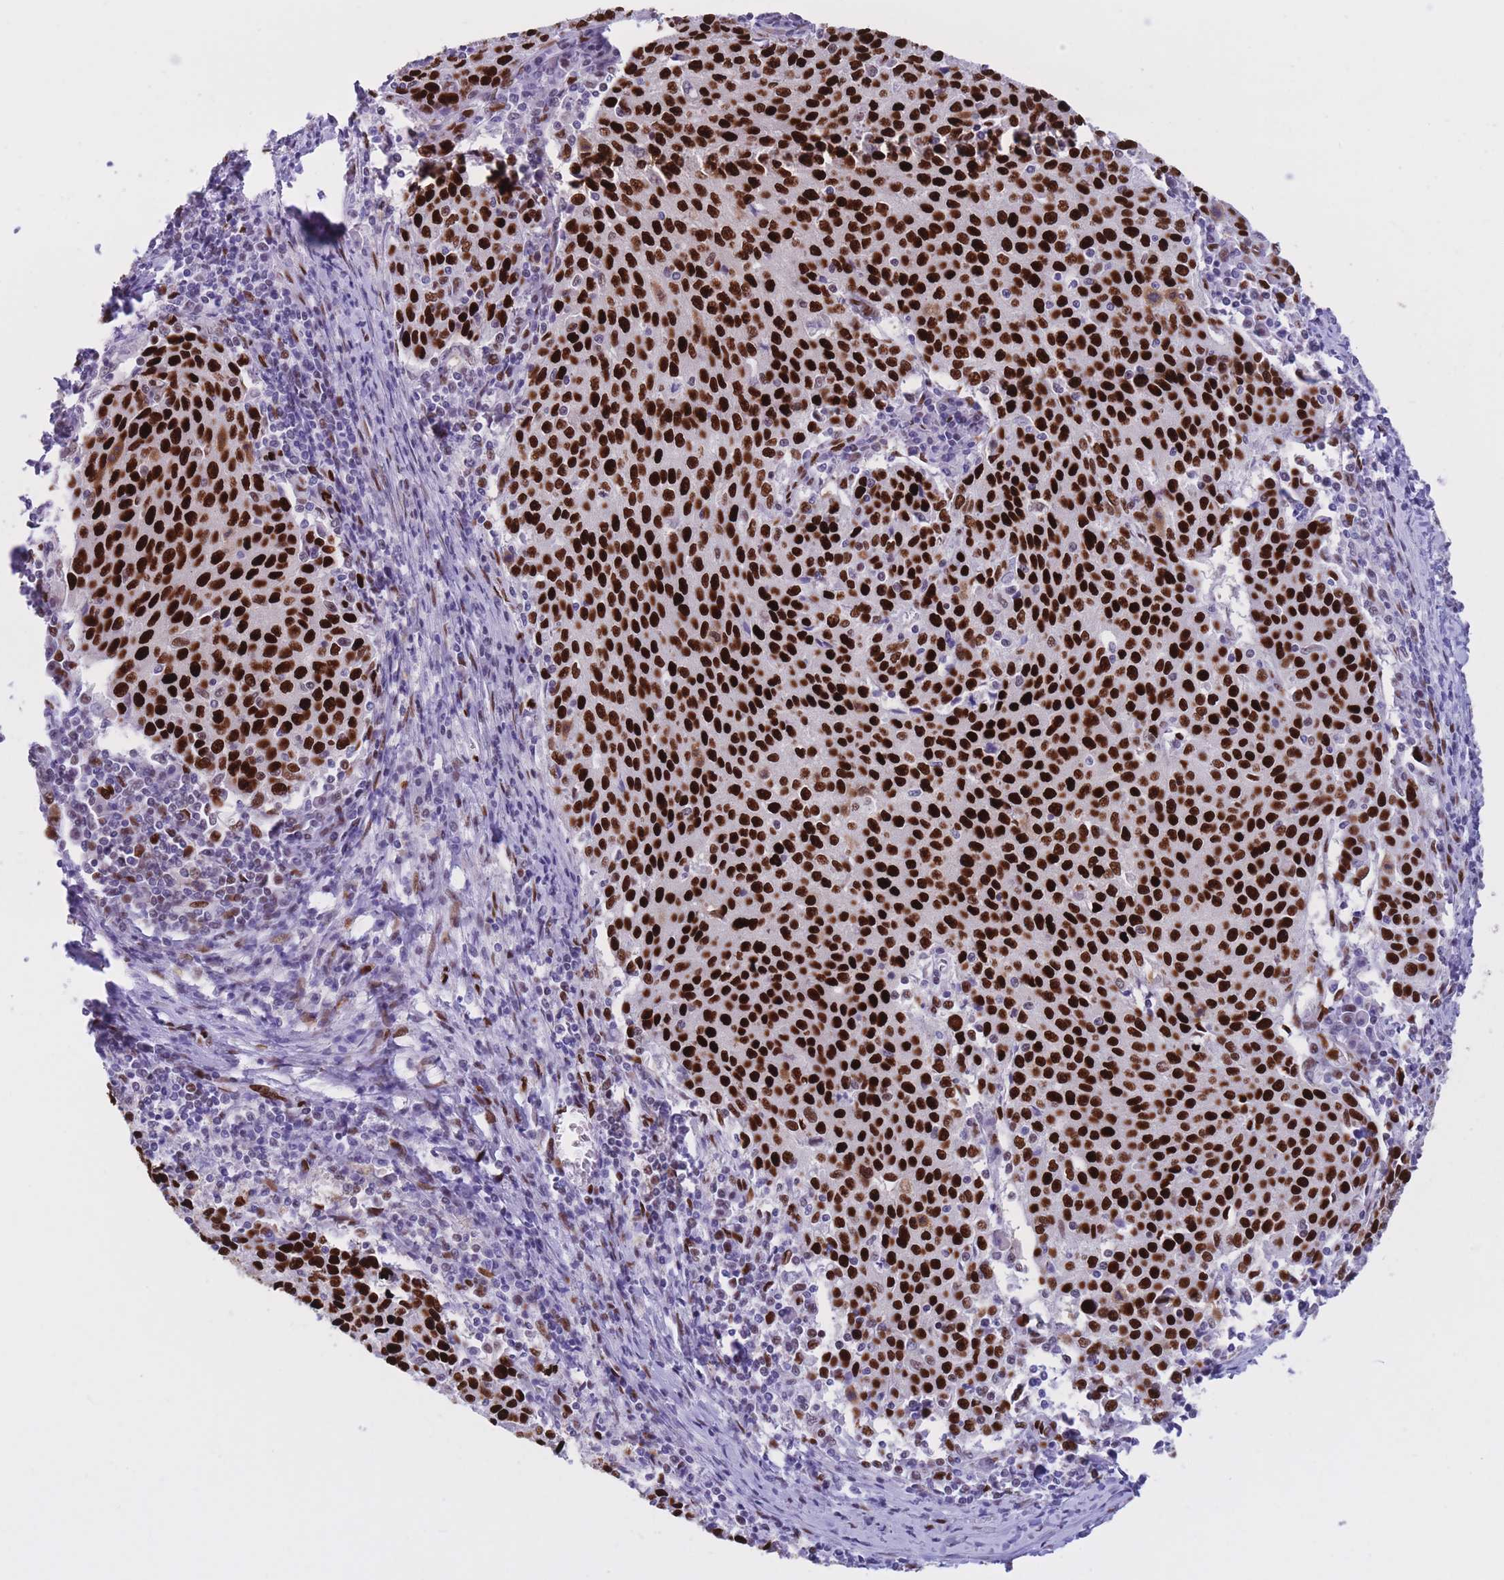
{"staining": {"intensity": "strong", "quantity": ">75%", "location": "nuclear"}, "tissue": "cervical cancer", "cell_type": "Tumor cells", "image_type": "cancer", "snomed": [{"axis": "morphology", "description": "Squamous cell carcinoma, NOS"}, {"axis": "topography", "description": "Cervix"}], "caption": "Cervical cancer (squamous cell carcinoma) stained for a protein (brown) displays strong nuclear positive expression in approximately >75% of tumor cells.", "gene": "NASP", "patient": {"sex": "female", "age": 46}}